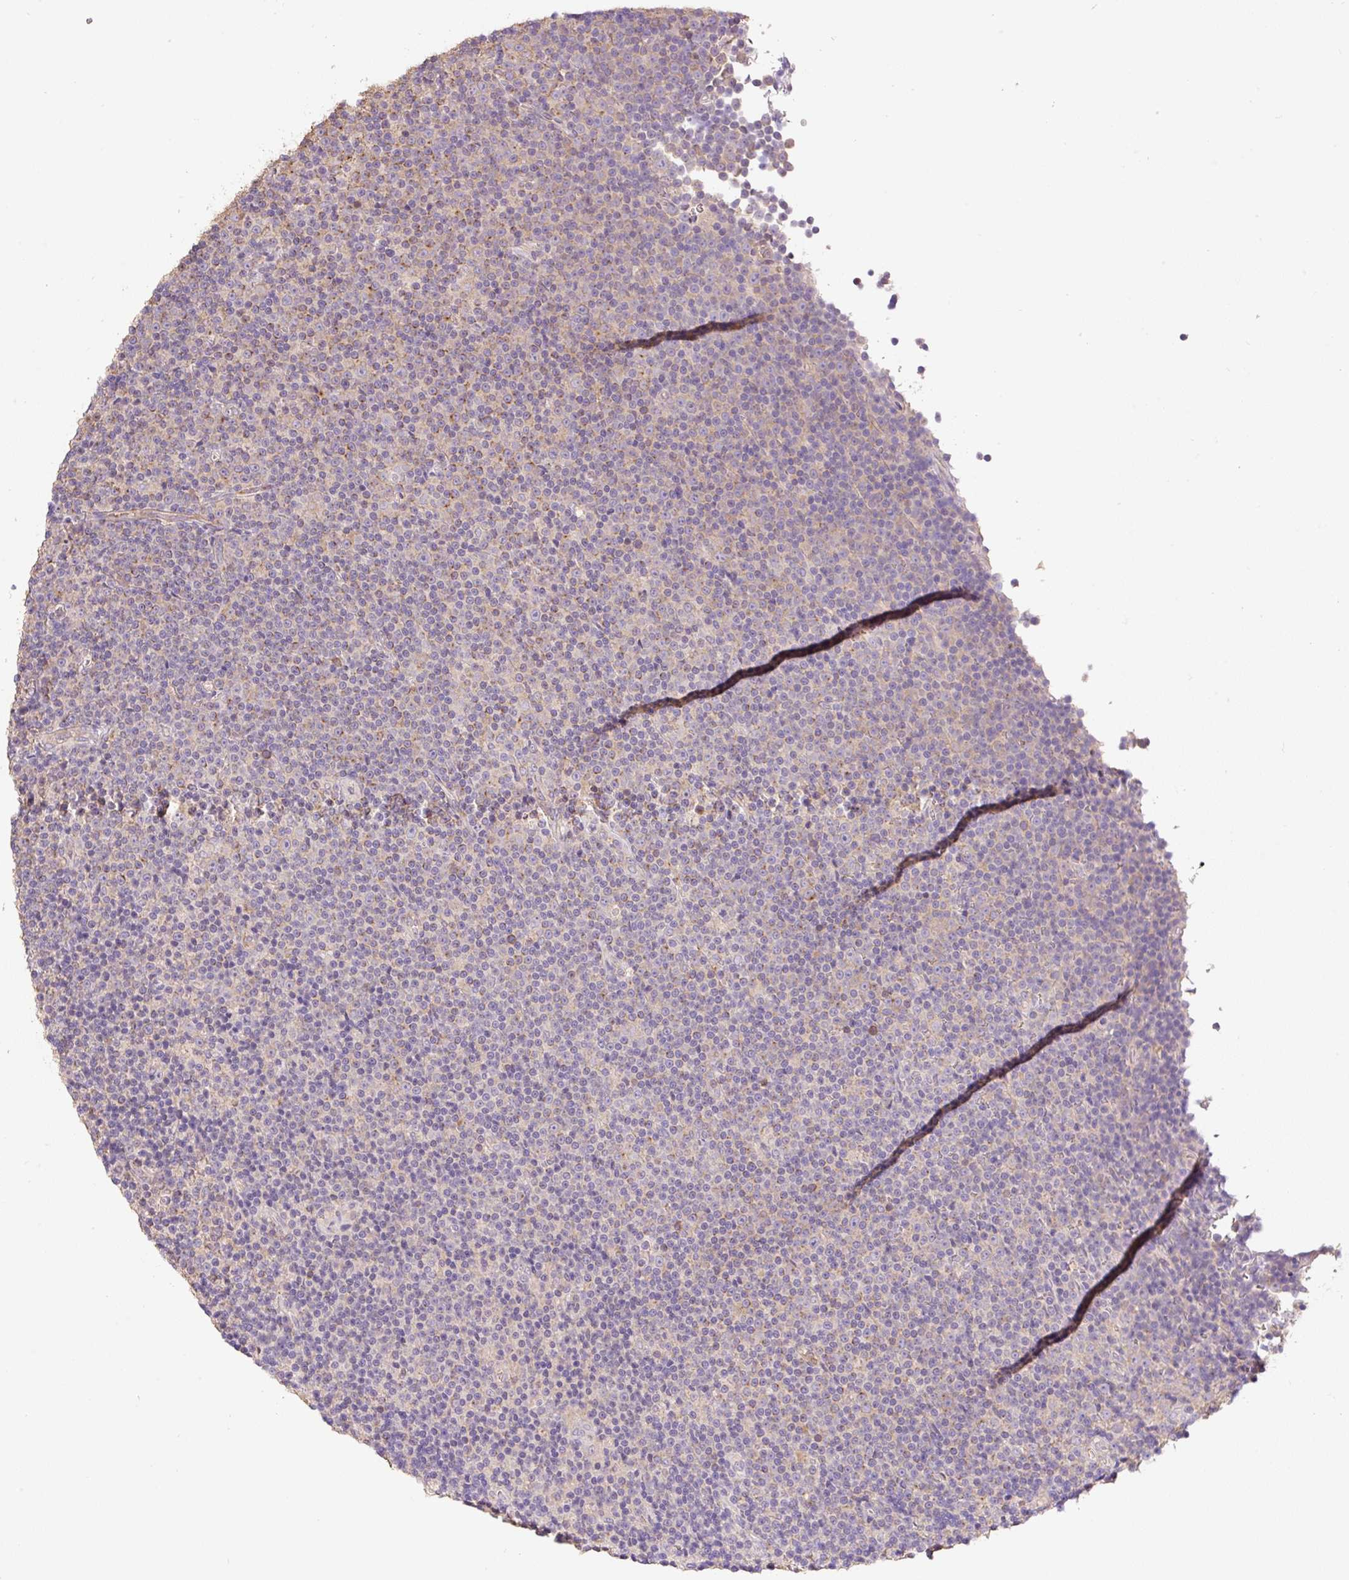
{"staining": {"intensity": "negative", "quantity": "none", "location": "none"}, "tissue": "lymphoma", "cell_type": "Tumor cells", "image_type": "cancer", "snomed": [{"axis": "morphology", "description": "Malignant lymphoma, non-Hodgkin's type, Low grade"}, {"axis": "topography", "description": "Lymph node"}], "caption": "Lymphoma was stained to show a protein in brown. There is no significant expression in tumor cells. (DAB (3,3'-diaminobenzidine) IHC with hematoxylin counter stain).", "gene": "COX8A", "patient": {"sex": "female", "age": 67}}